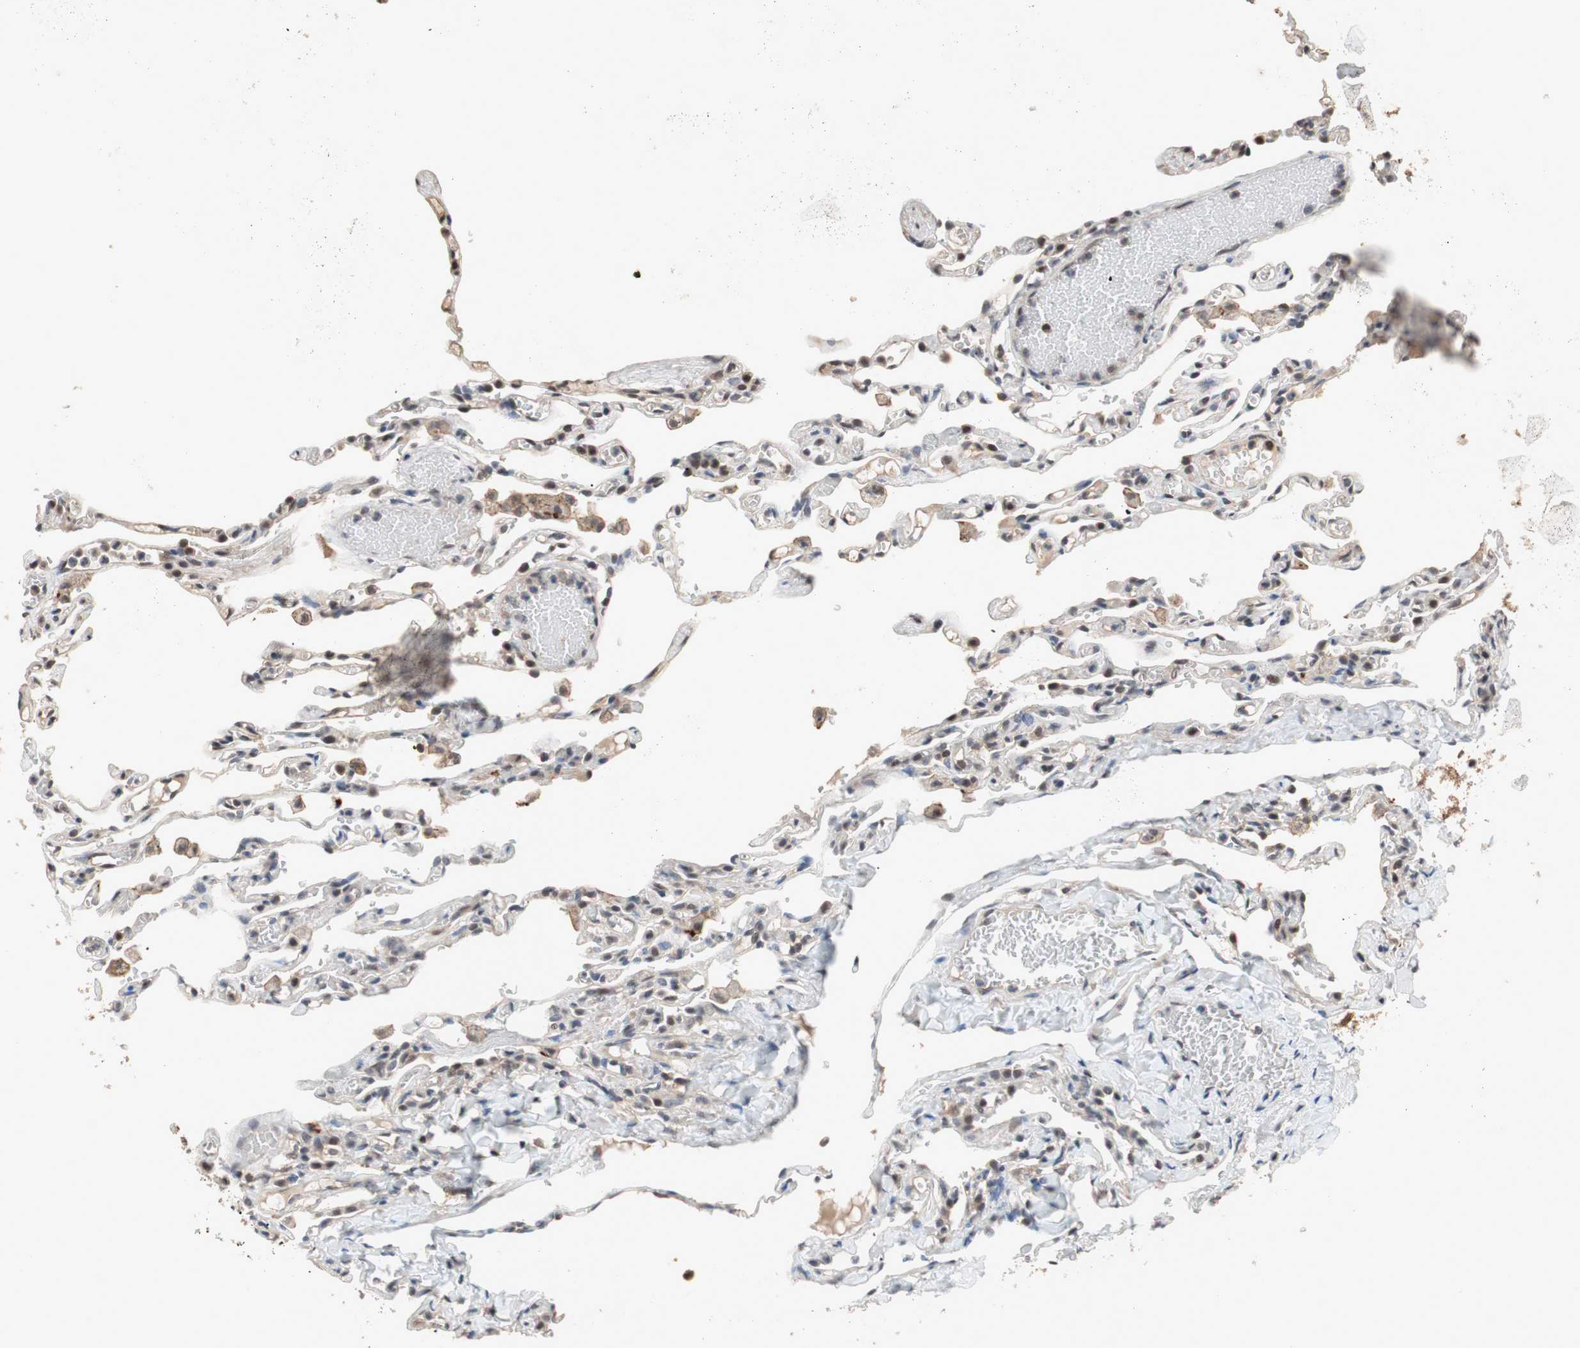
{"staining": {"intensity": "moderate", "quantity": "25%-75%", "location": "cytoplasmic/membranous,nuclear"}, "tissue": "lung", "cell_type": "Alveolar cells", "image_type": "normal", "snomed": [{"axis": "morphology", "description": "Normal tissue, NOS"}, {"axis": "topography", "description": "Lung"}], "caption": "Lung stained with a protein marker displays moderate staining in alveolar cells.", "gene": "GART", "patient": {"sex": "male", "age": 21}}